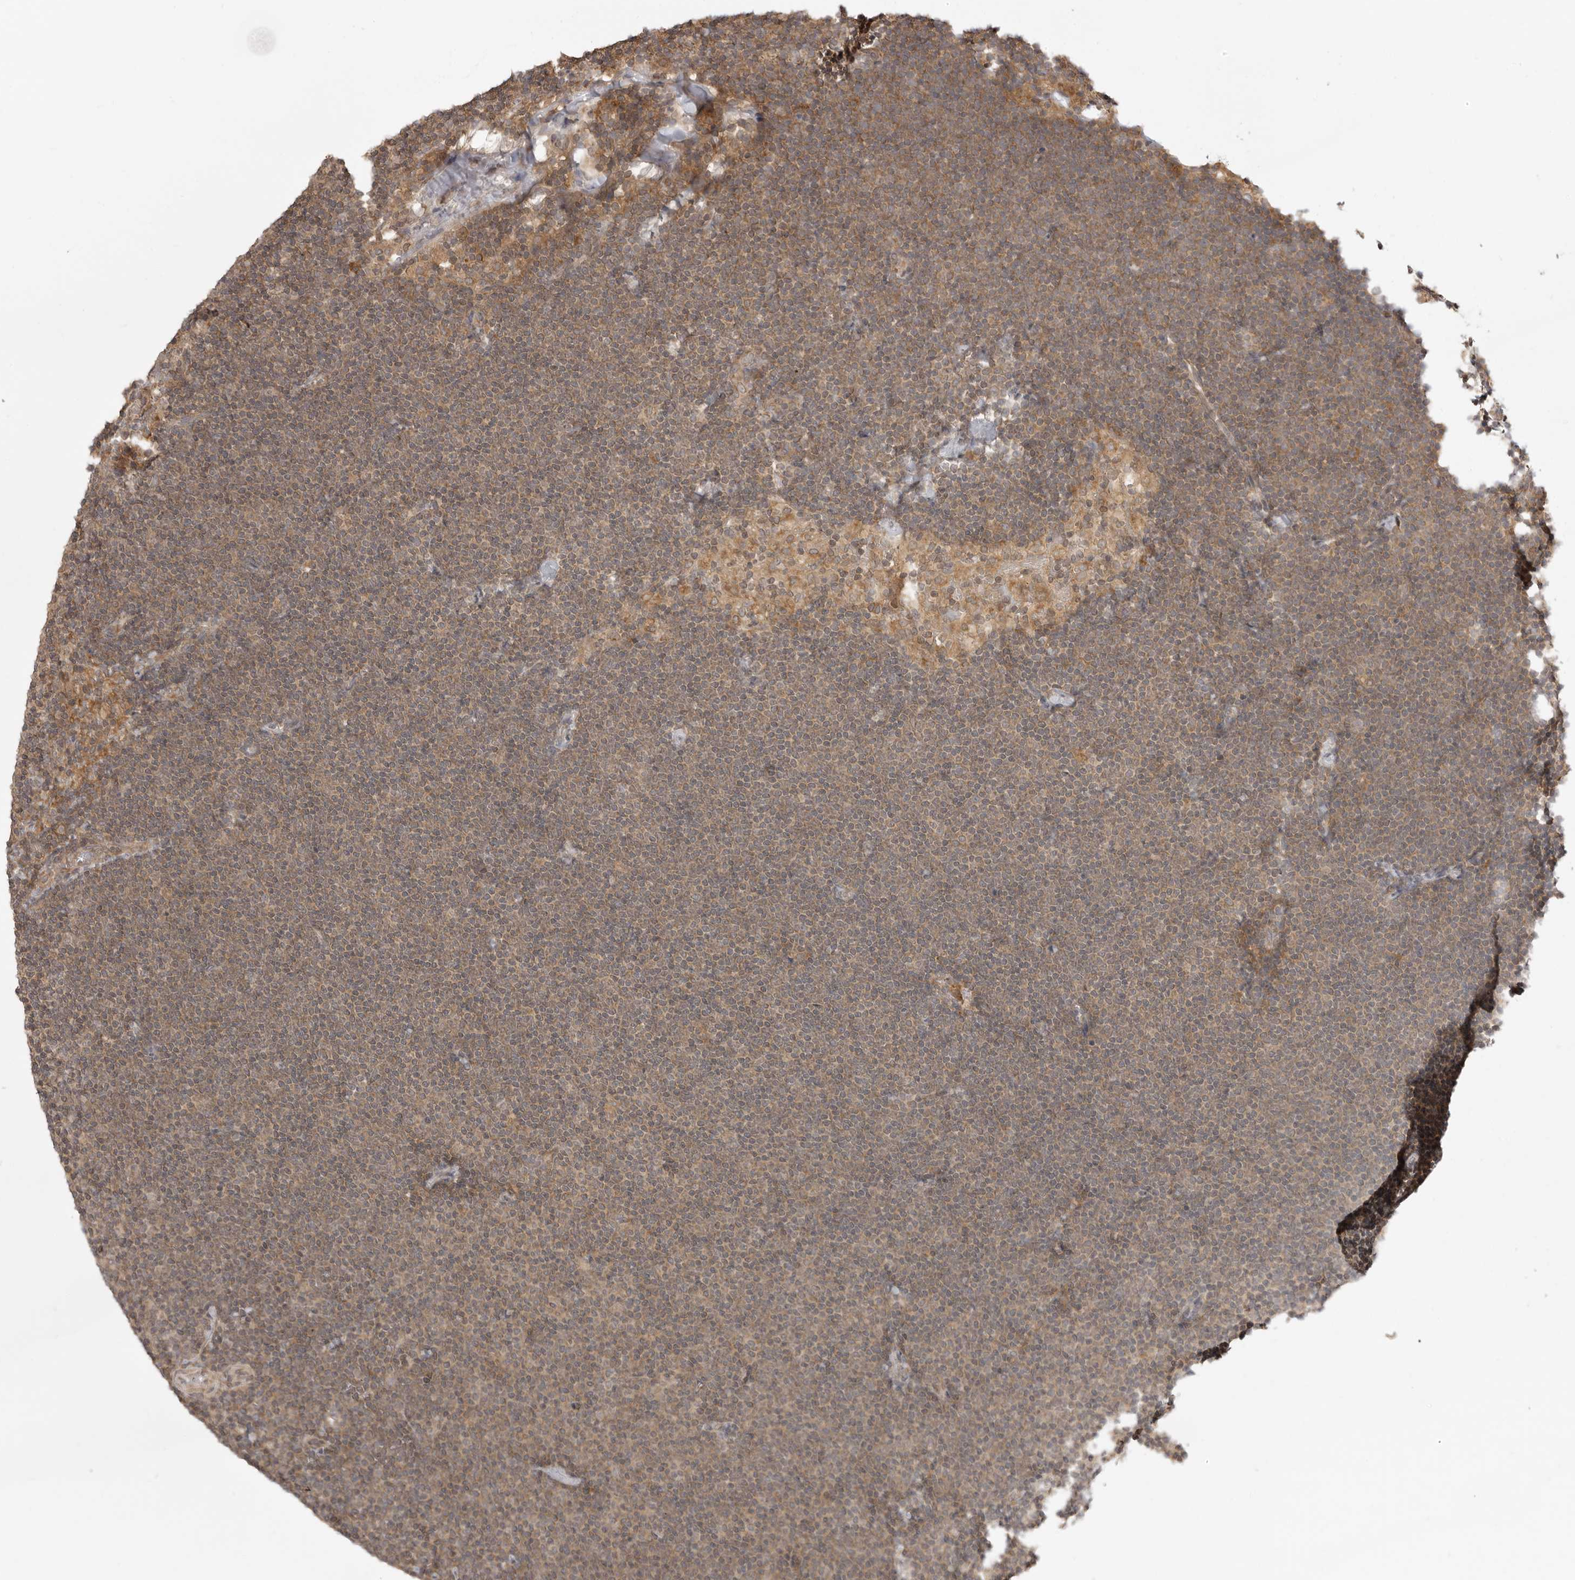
{"staining": {"intensity": "weak", "quantity": ">75%", "location": "cytoplasmic/membranous"}, "tissue": "lymphoma", "cell_type": "Tumor cells", "image_type": "cancer", "snomed": [{"axis": "morphology", "description": "Malignant lymphoma, non-Hodgkin's type, Low grade"}, {"axis": "topography", "description": "Lymph node"}], "caption": "Immunohistochemical staining of human lymphoma exhibits low levels of weak cytoplasmic/membranous protein staining in about >75% of tumor cells.", "gene": "PRRC2A", "patient": {"sex": "female", "age": 53}}